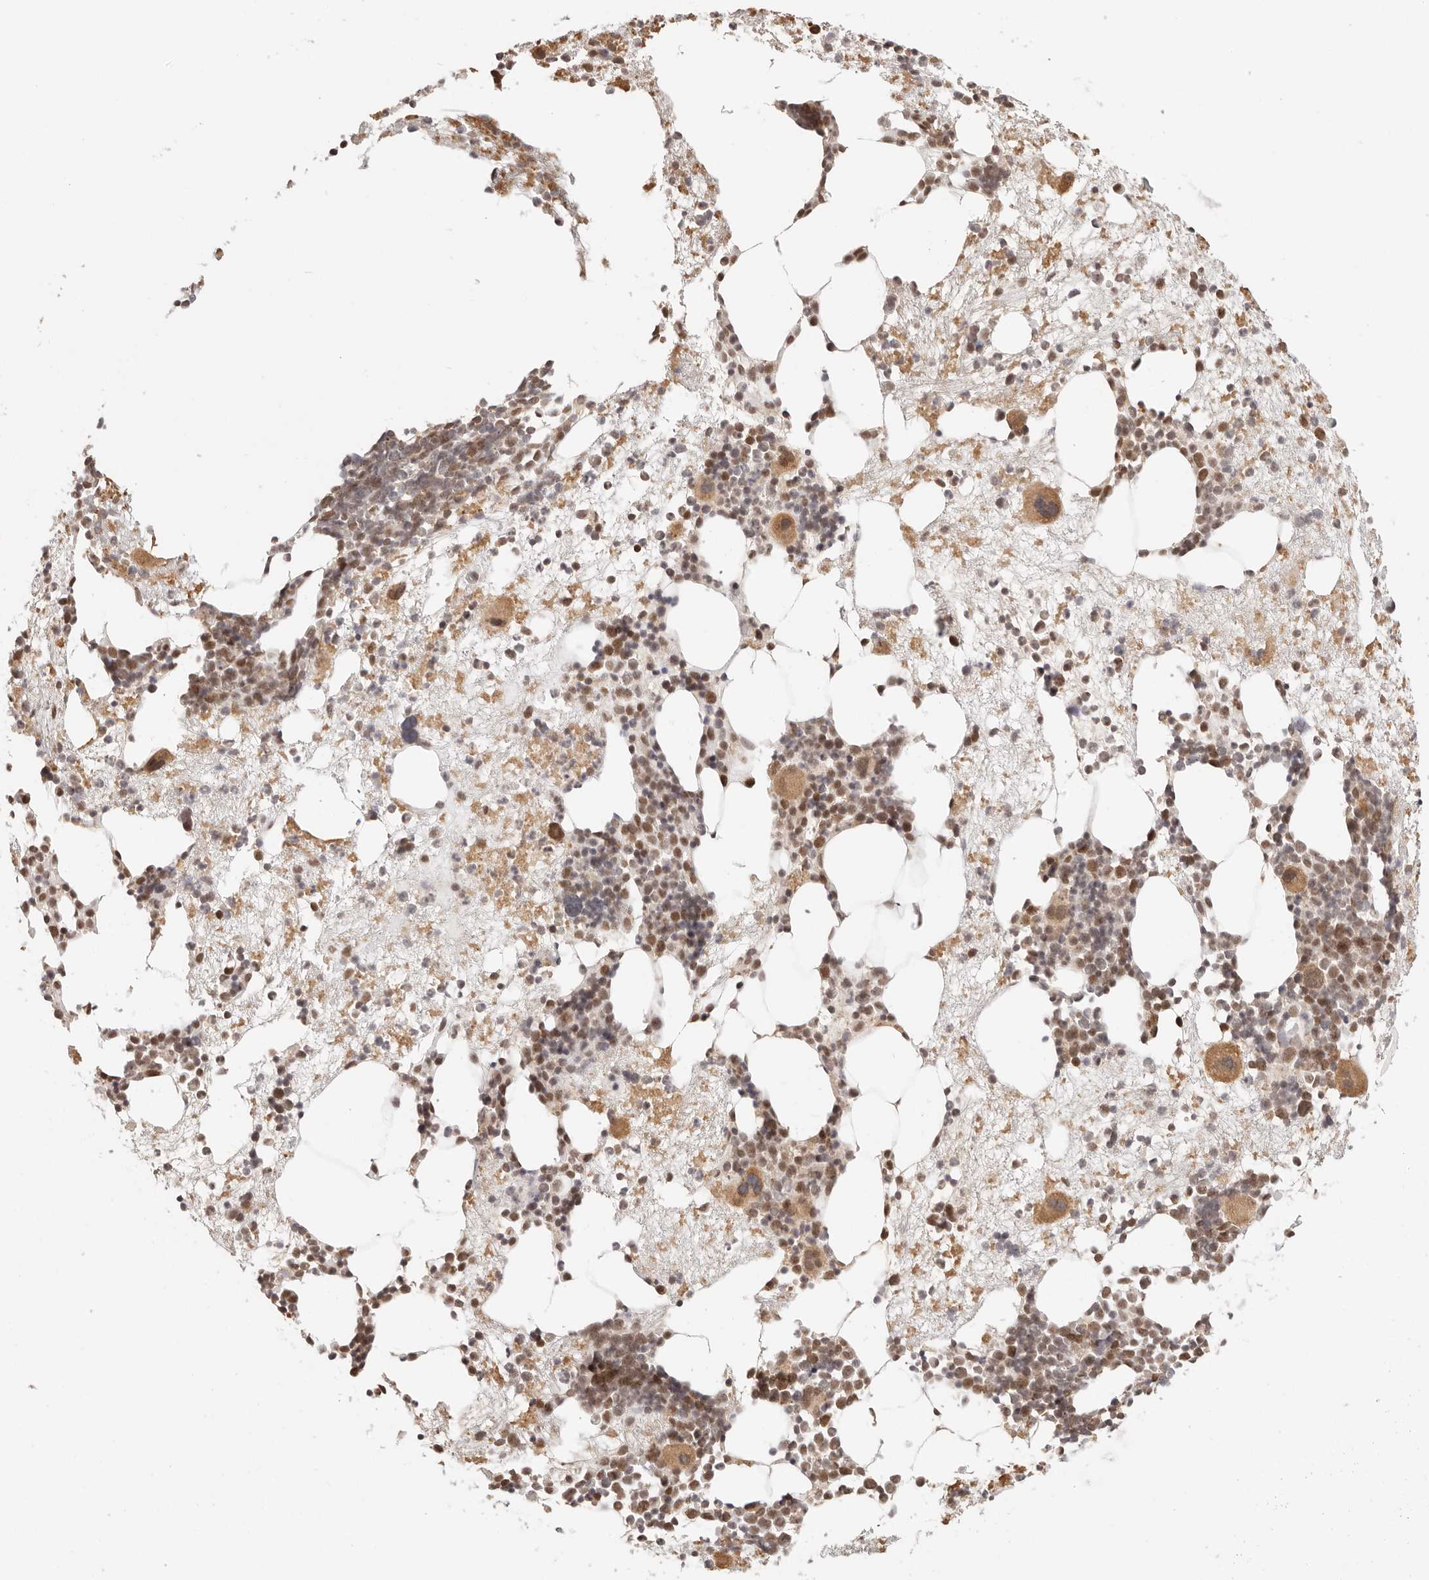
{"staining": {"intensity": "moderate", "quantity": ">75%", "location": "cytoplasmic/membranous,nuclear"}, "tissue": "bone marrow", "cell_type": "Hematopoietic cells", "image_type": "normal", "snomed": [{"axis": "morphology", "description": "Normal tissue, NOS"}, {"axis": "topography", "description": "Bone marrow"}], "caption": "Hematopoietic cells reveal moderate cytoplasmic/membranous,nuclear positivity in approximately >75% of cells in normal bone marrow.", "gene": "RFC3", "patient": {"sex": "male", "age": 54}}